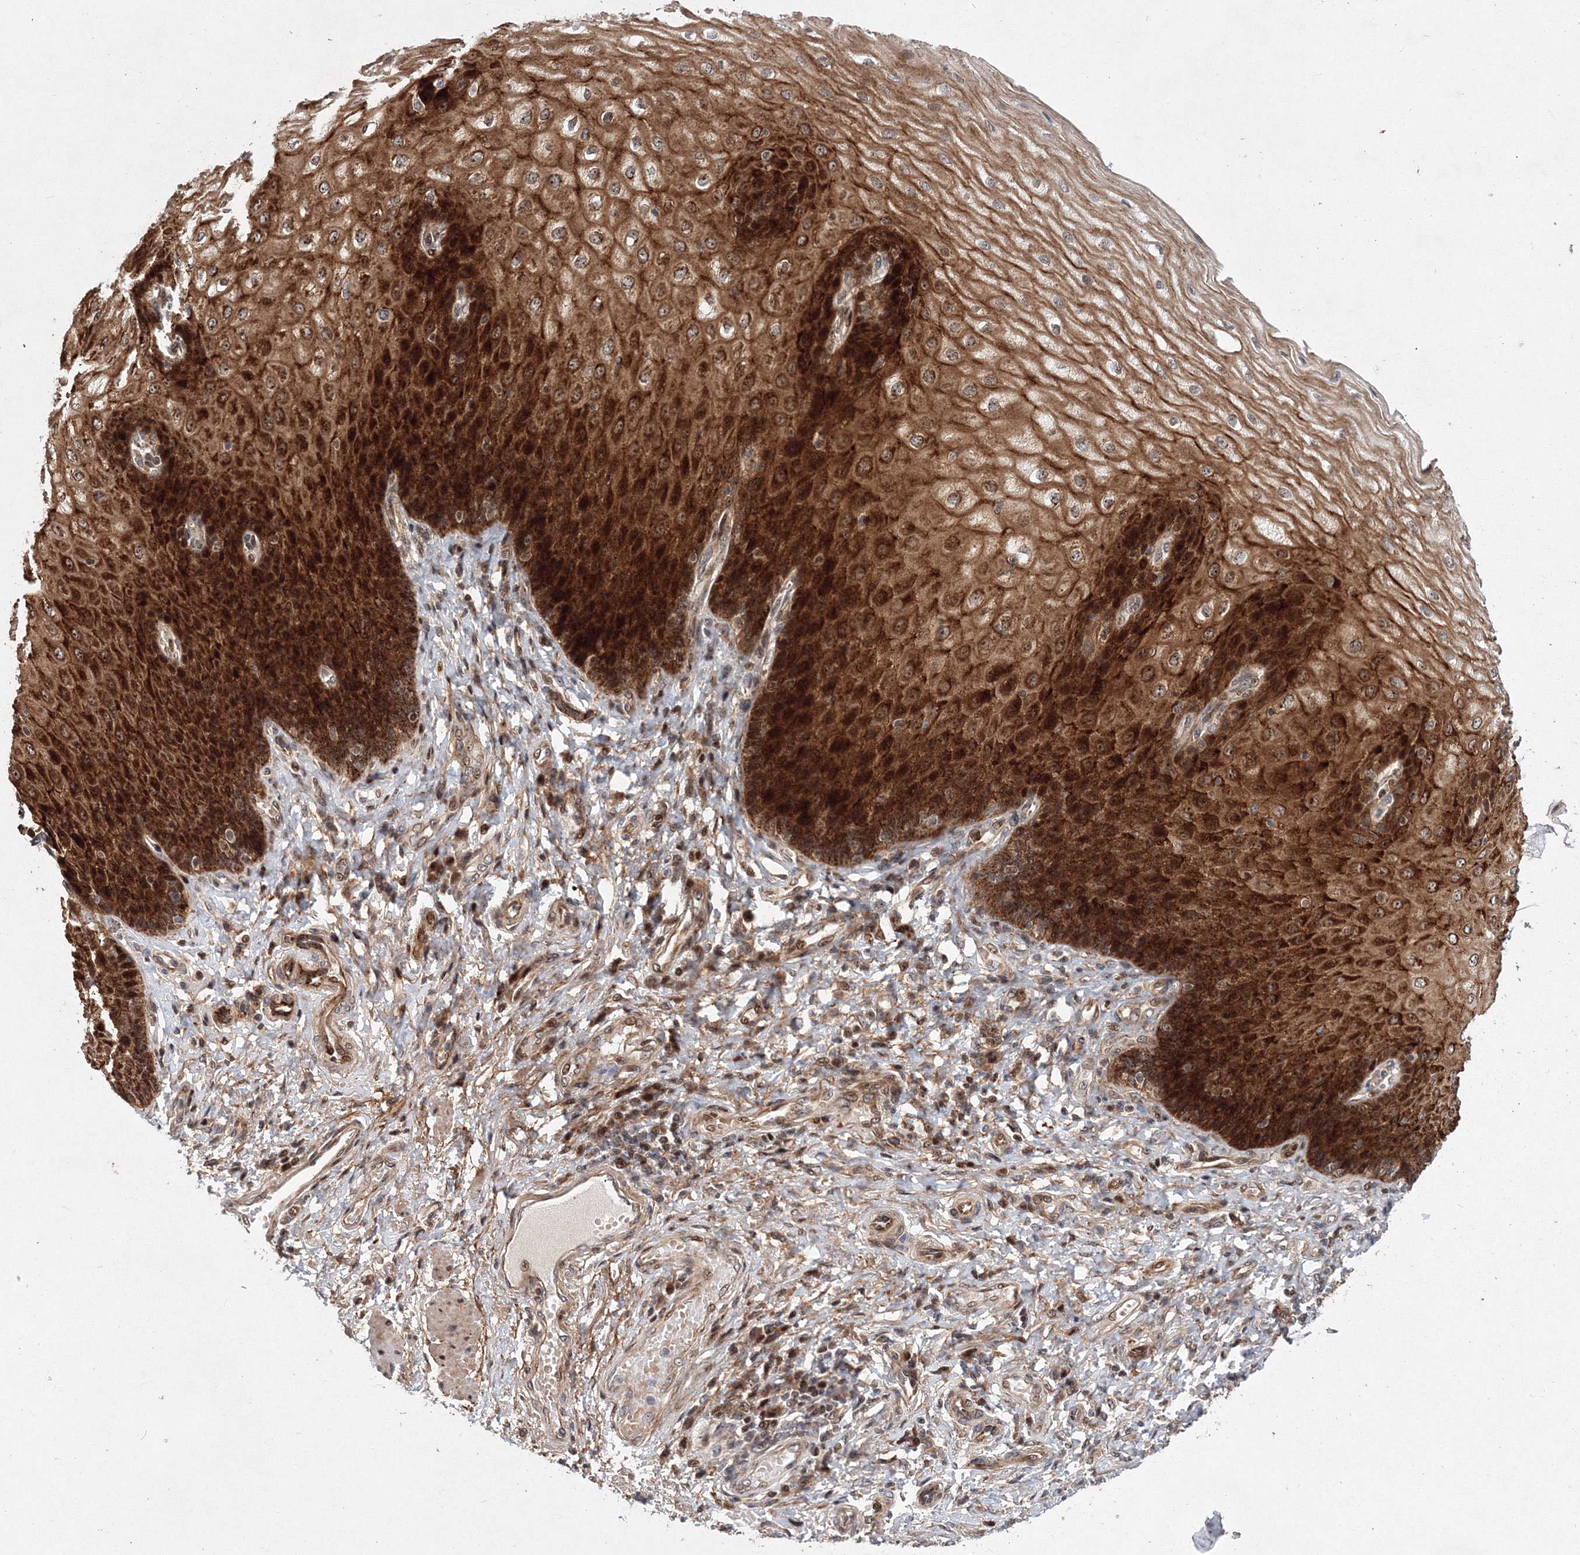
{"staining": {"intensity": "strong", "quantity": ">75%", "location": "cytoplasmic/membranous,nuclear"}, "tissue": "esophagus", "cell_type": "Squamous epithelial cells", "image_type": "normal", "snomed": [{"axis": "morphology", "description": "Normal tissue, NOS"}, {"axis": "topography", "description": "Esophagus"}], "caption": "A brown stain shows strong cytoplasmic/membranous,nuclear positivity of a protein in squamous epithelial cells of unremarkable human esophagus.", "gene": "ANKAR", "patient": {"sex": "male", "age": 54}}